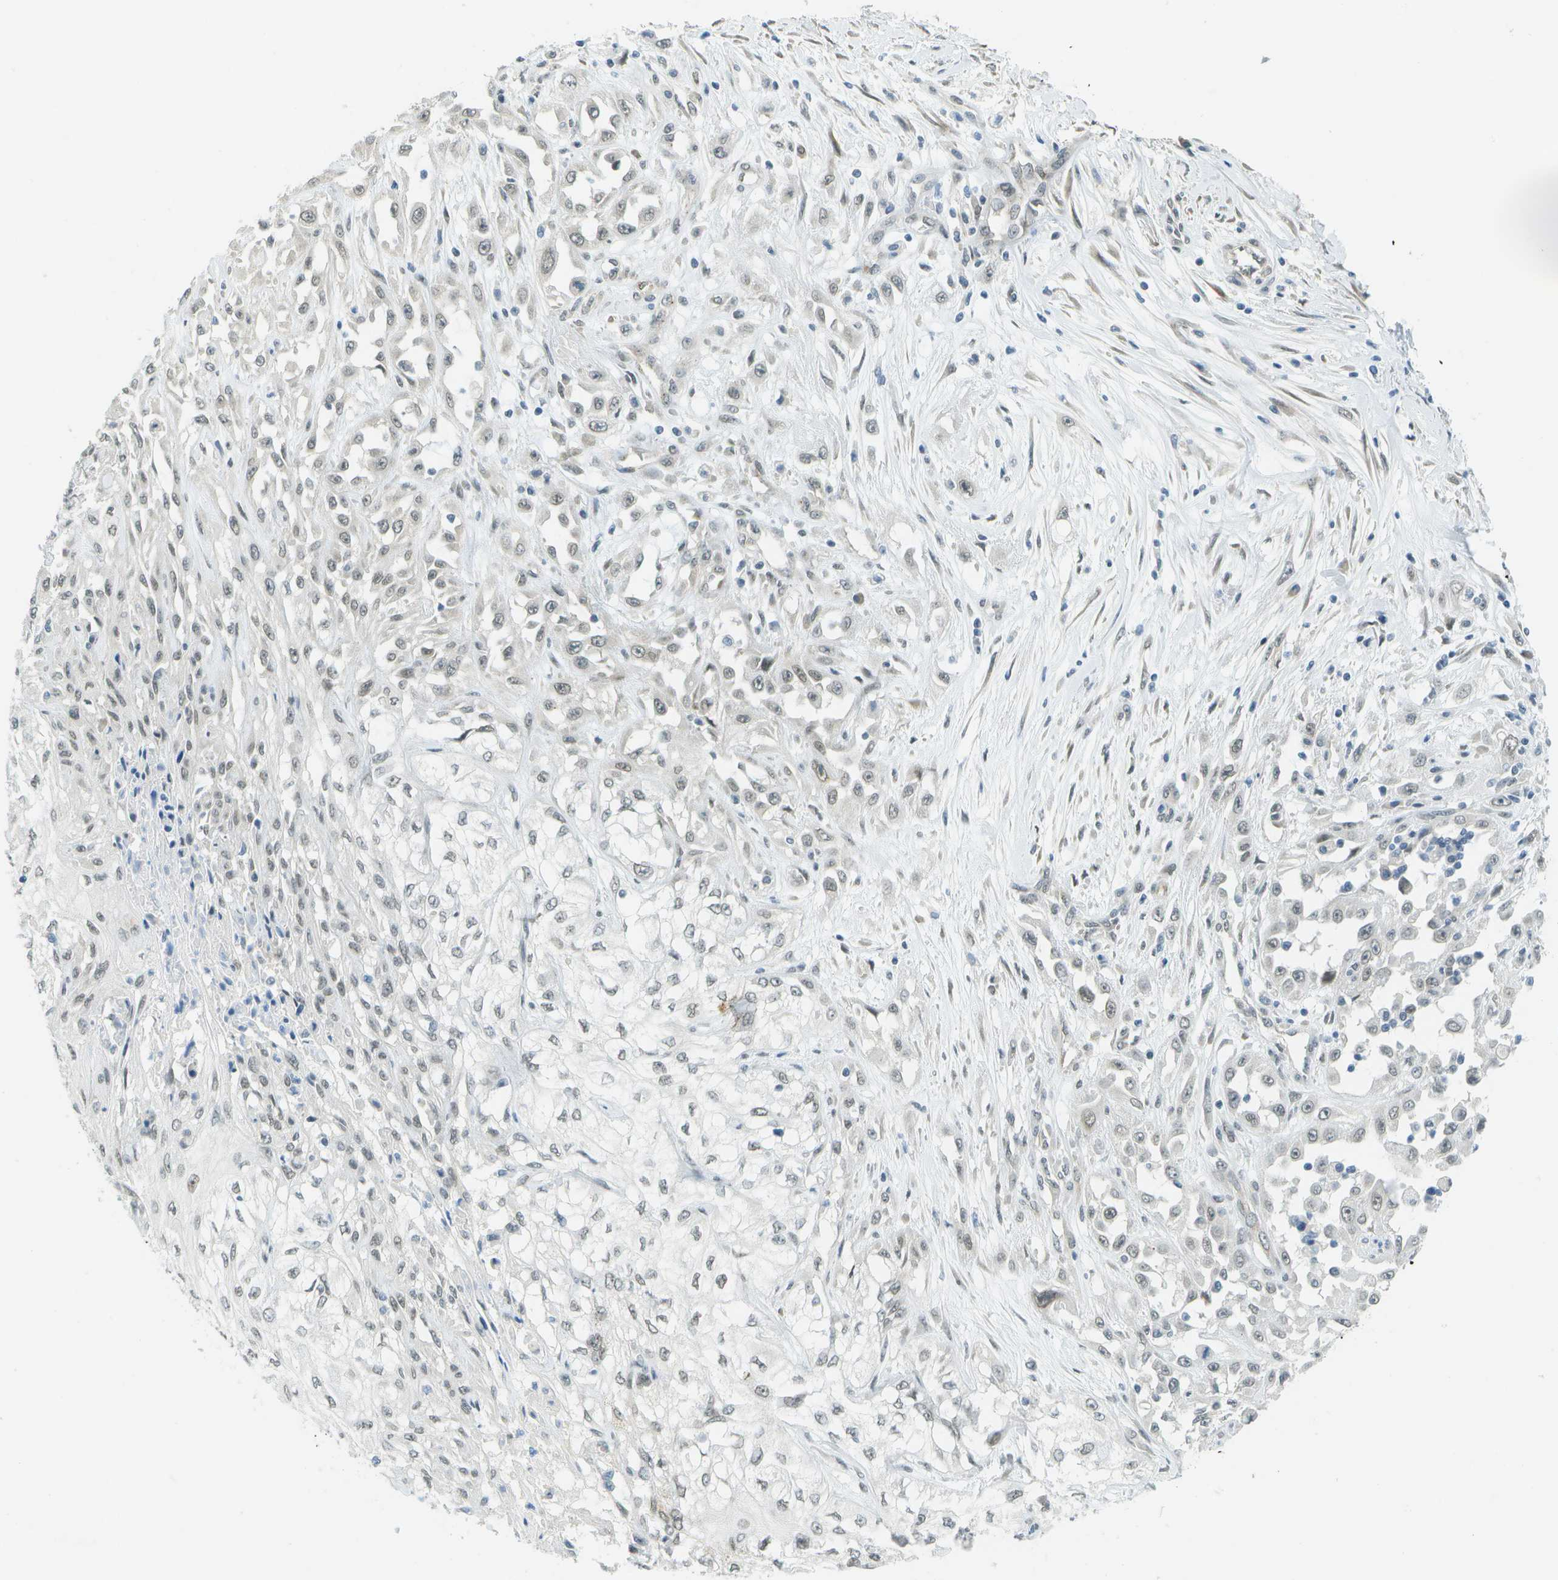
{"staining": {"intensity": "weak", "quantity": ">75%", "location": "nuclear"}, "tissue": "skin cancer", "cell_type": "Tumor cells", "image_type": "cancer", "snomed": [{"axis": "morphology", "description": "Squamous cell carcinoma, NOS"}, {"axis": "morphology", "description": "Squamous cell carcinoma, metastatic, NOS"}, {"axis": "topography", "description": "Skin"}, {"axis": "topography", "description": "Lymph node"}], "caption": "This is an image of immunohistochemistry staining of skin metastatic squamous cell carcinoma, which shows weak staining in the nuclear of tumor cells.", "gene": "ARID1B", "patient": {"sex": "male", "age": 75}}